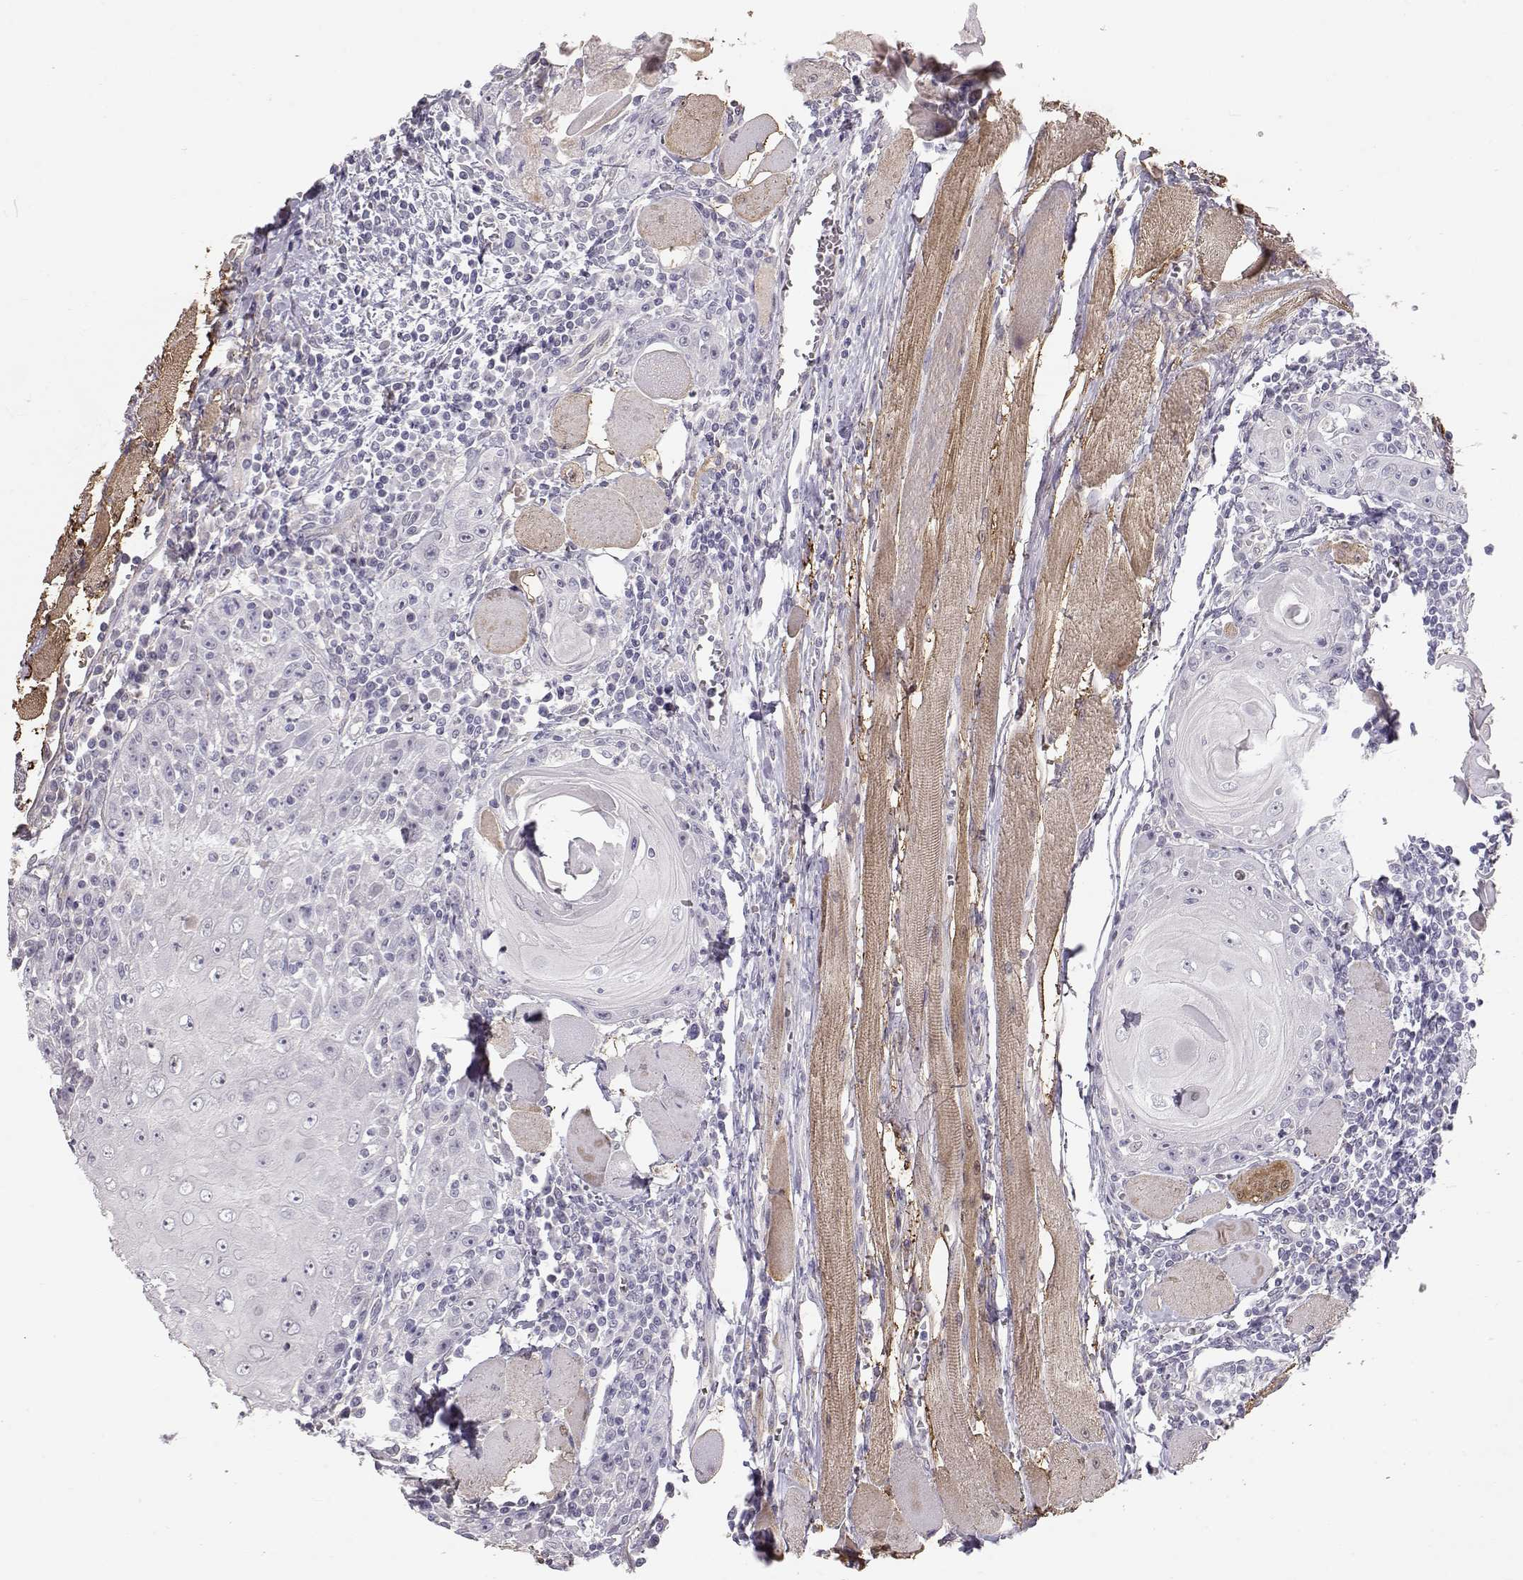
{"staining": {"intensity": "negative", "quantity": "none", "location": "none"}, "tissue": "head and neck cancer", "cell_type": "Tumor cells", "image_type": "cancer", "snomed": [{"axis": "morphology", "description": "Normal tissue, NOS"}, {"axis": "morphology", "description": "Squamous cell carcinoma, NOS"}, {"axis": "topography", "description": "Oral tissue"}, {"axis": "topography", "description": "Head-Neck"}], "caption": "Immunohistochemistry (IHC) of human head and neck cancer (squamous cell carcinoma) exhibits no positivity in tumor cells.", "gene": "SLC18A1", "patient": {"sex": "male", "age": 52}}